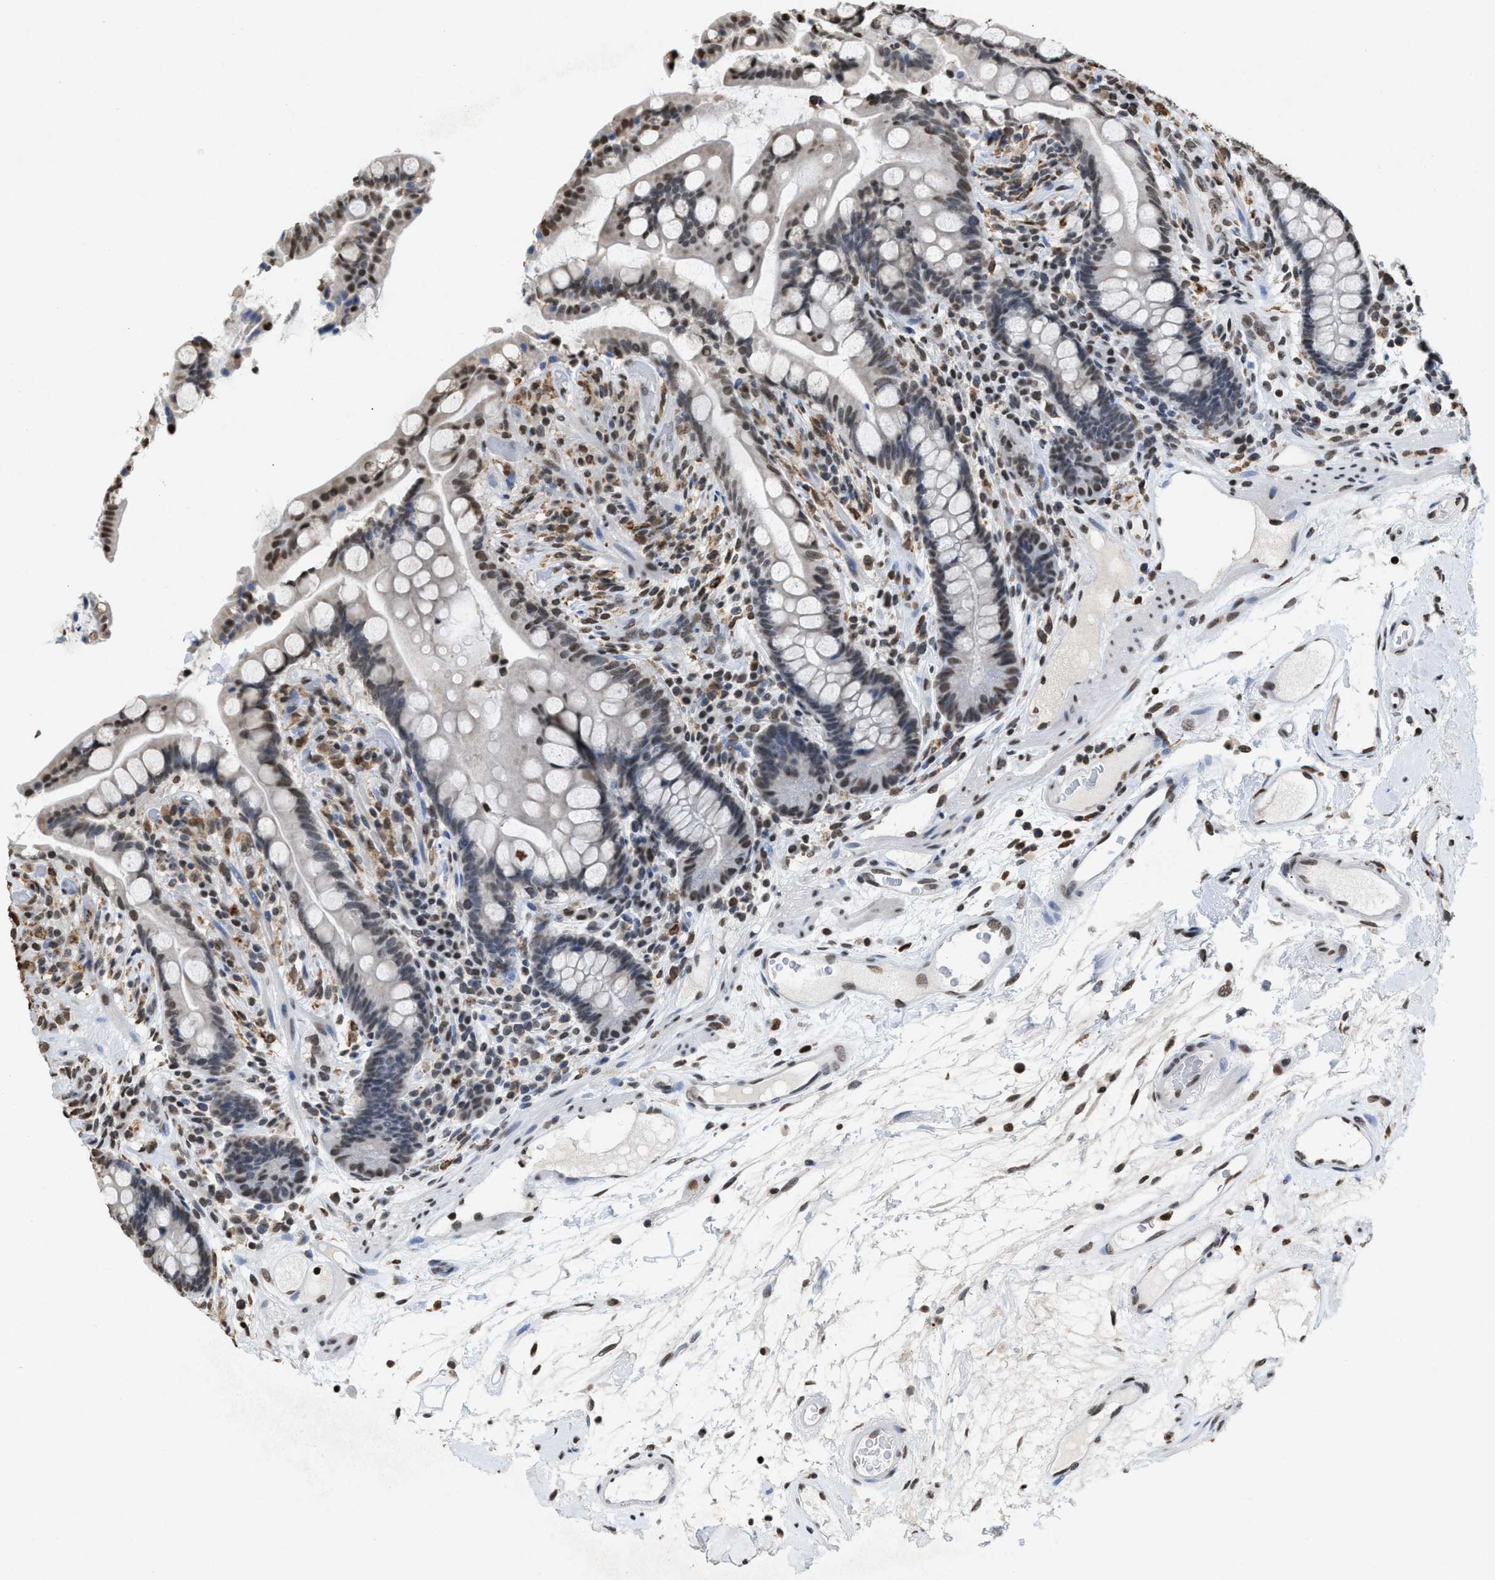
{"staining": {"intensity": "moderate", "quantity": ">75%", "location": "nuclear"}, "tissue": "colon", "cell_type": "Endothelial cells", "image_type": "normal", "snomed": [{"axis": "morphology", "description": "Normal tissue, NOS"}, {"axis": "topography", "description": "Colon"}], "caption": "Immunohistochemistry (IHC) of unremarkable colon reveals medium levels of moderate nuclear staining in about >75% of endothelial cells.", "gene": "NUP88", "patient": {"sex": "male", "age": 73}}